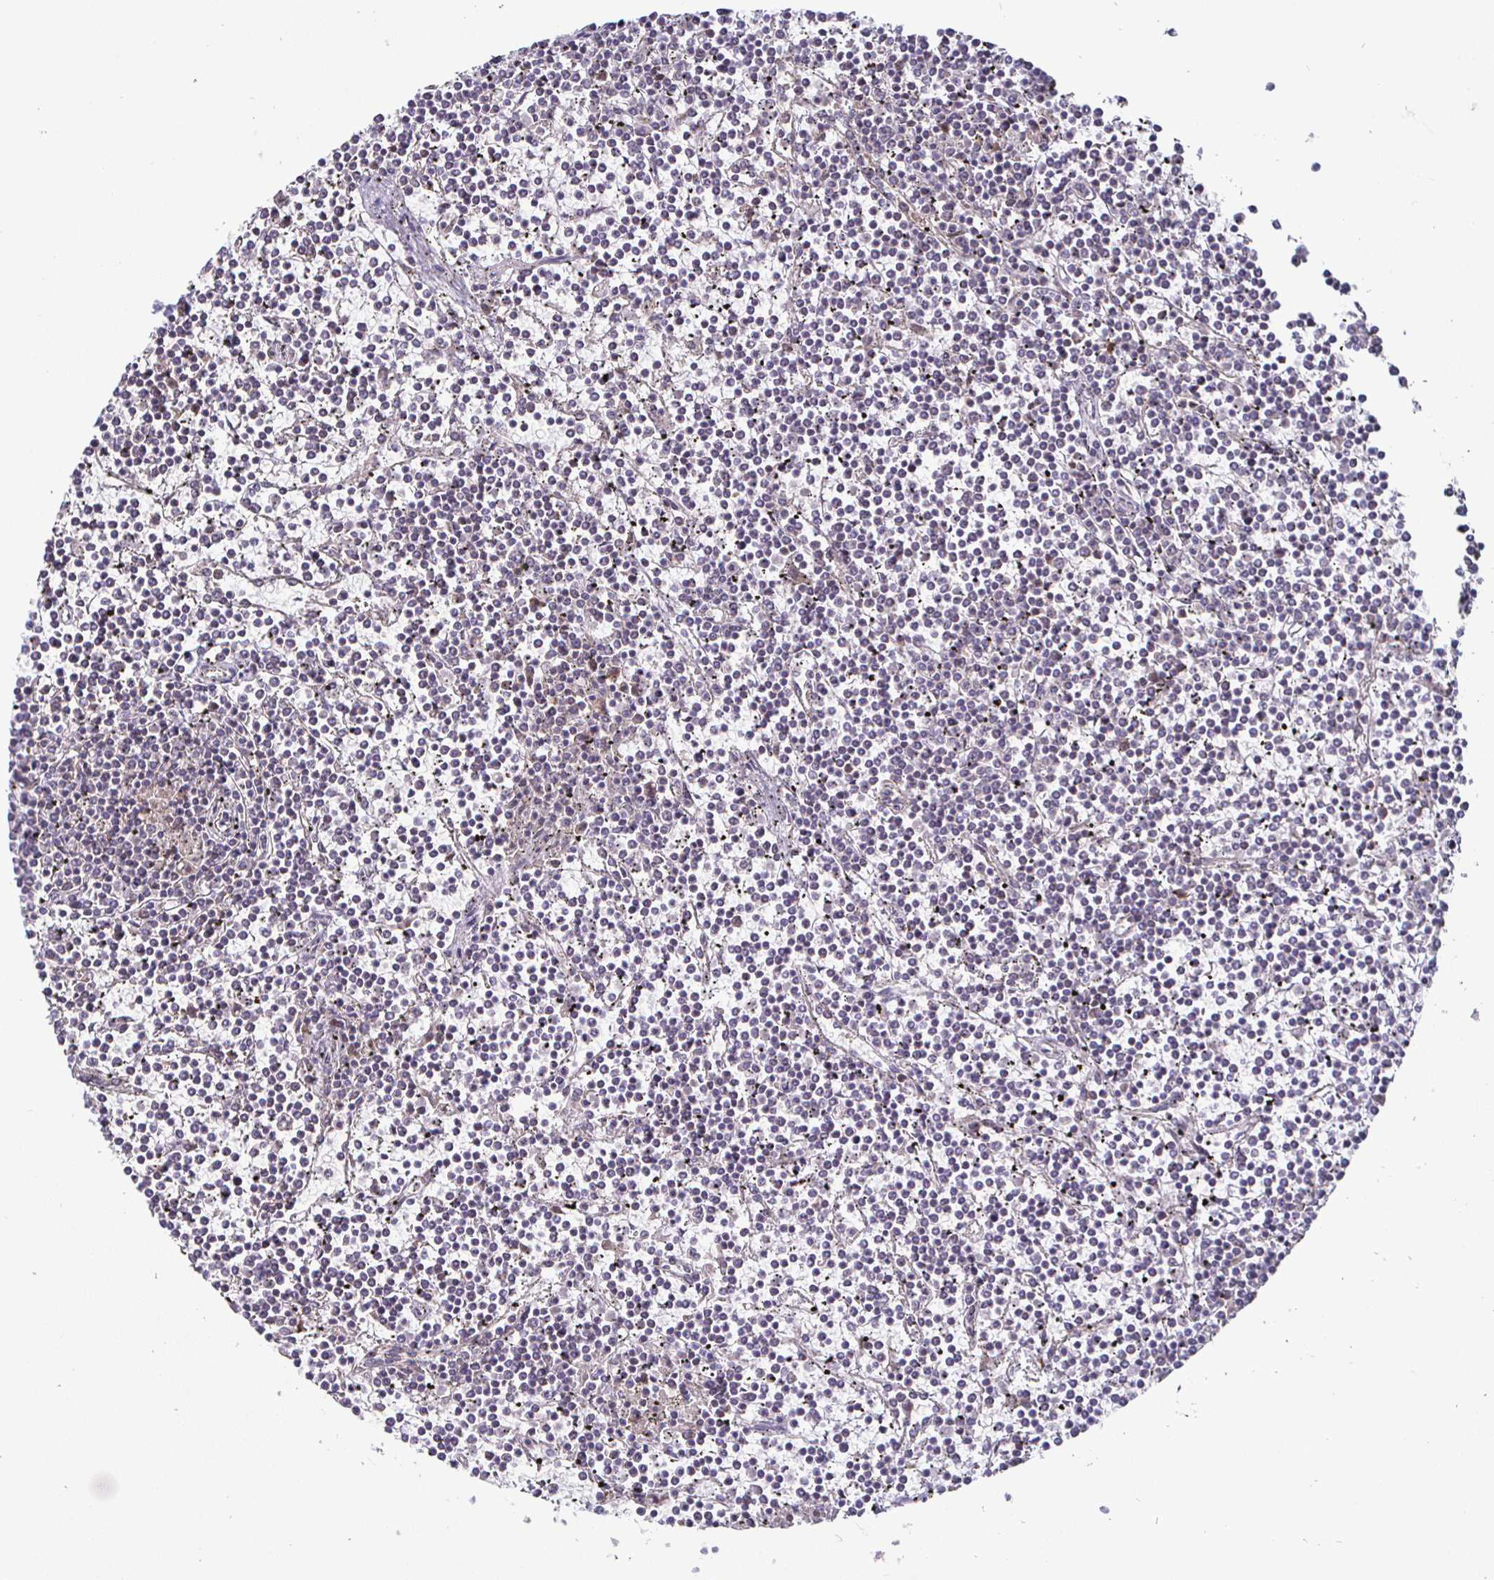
{"staining": {"intensity": "negative", "quantity": "none", "location": "none"}, "tissue": "lymphoma", "cell_type": "Tumor cells", "image_type": "cancer", "snomed": [{"axis": "morphology", "description": "Malignant lymphoma, non-Hodgkin's type, Low grade"}, {"axis": "topography", "description": "Spleen"}], "caption": "Immunohistochemical staining of human malignant lymphoma, non-Hodgkin's type (low-grade) displays no significant positivity in tumor cells.", "gene": "DMRTB1", "patient": {"sex": "female", "age": 19}}